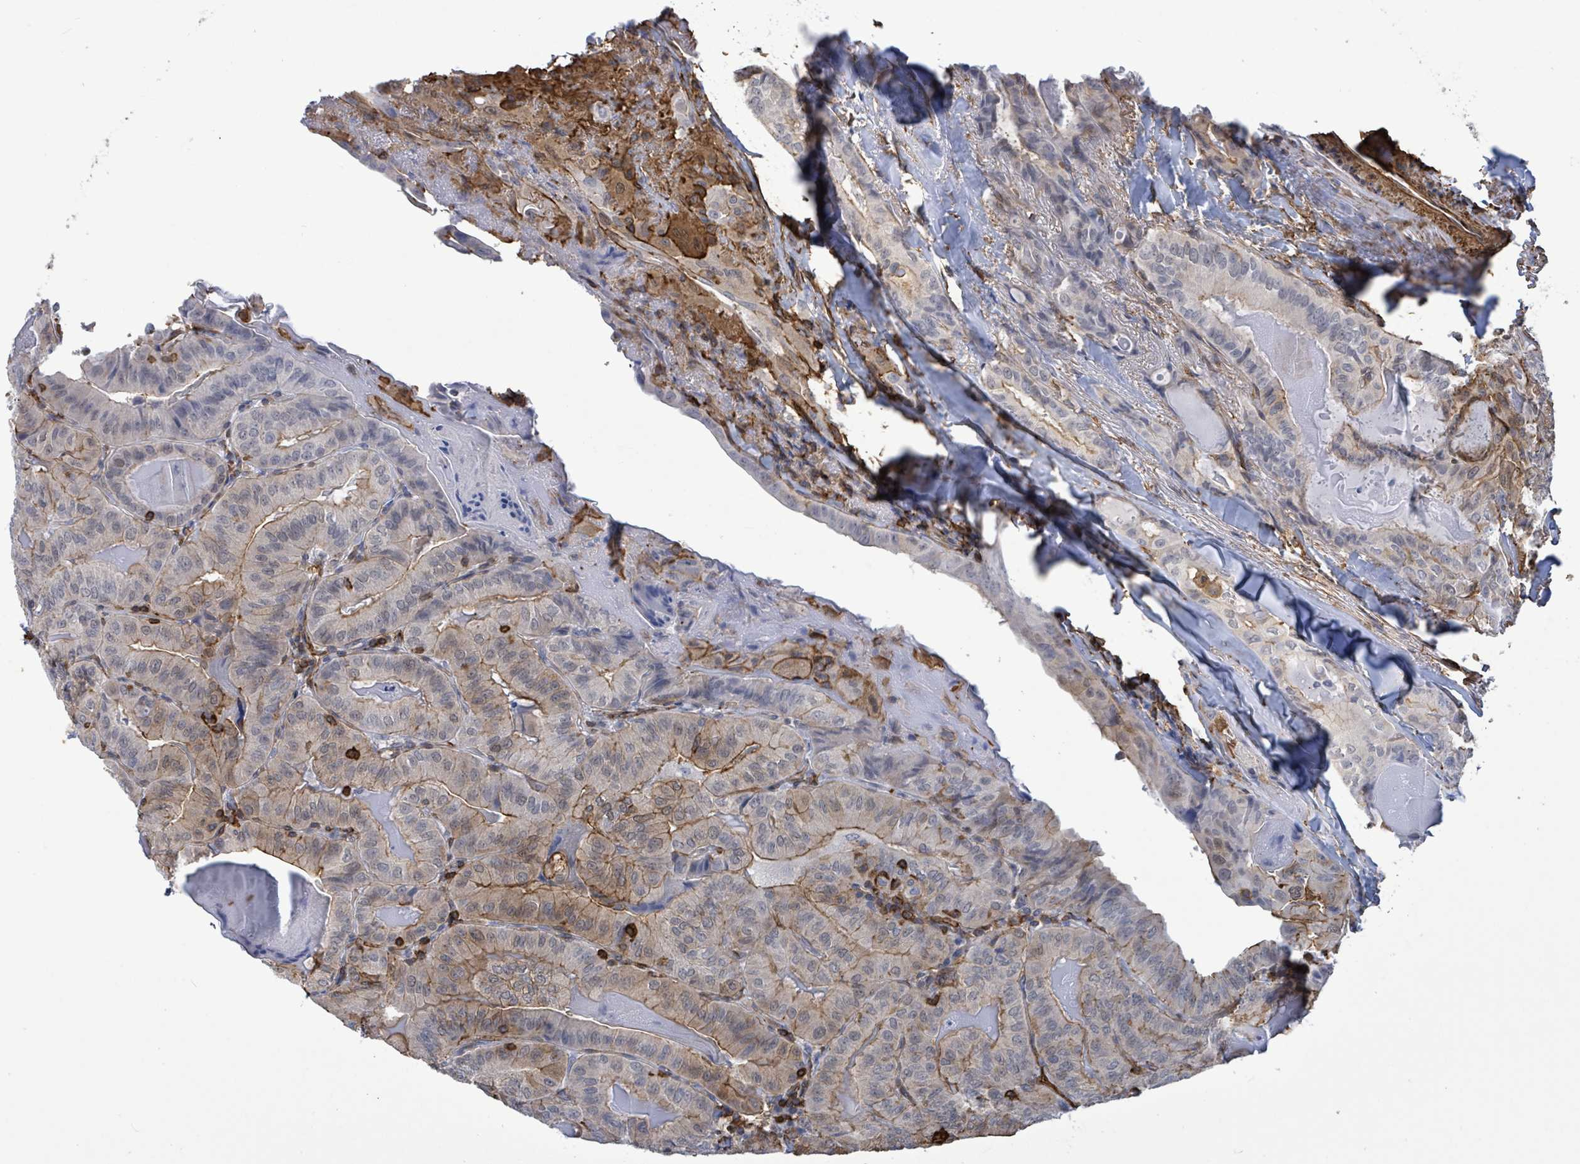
{"staining": {"intensity": "moderate", "quantity": "25%-75%", "location": "cytoplasmic/membranous"}, "tissue": "thyroid cancer", "cell_type": "Tumor cells", "image_type": "cancer", "snomed": [{"axis": "morphology", "description": "Papillary adenocarcinoma, NOS"}, {"axis": "topography", "description": "Thyroid gland"}], "caption": "A medium amount of moderate cytoplasmic/membranous positivity is present in approximately 25%-75% of tumor cells in thyroid cancer (papillary adenocarcinoma) tissue.", "gene": "PRKRIP1", "patient": {"sex": "female", "age": 68}}